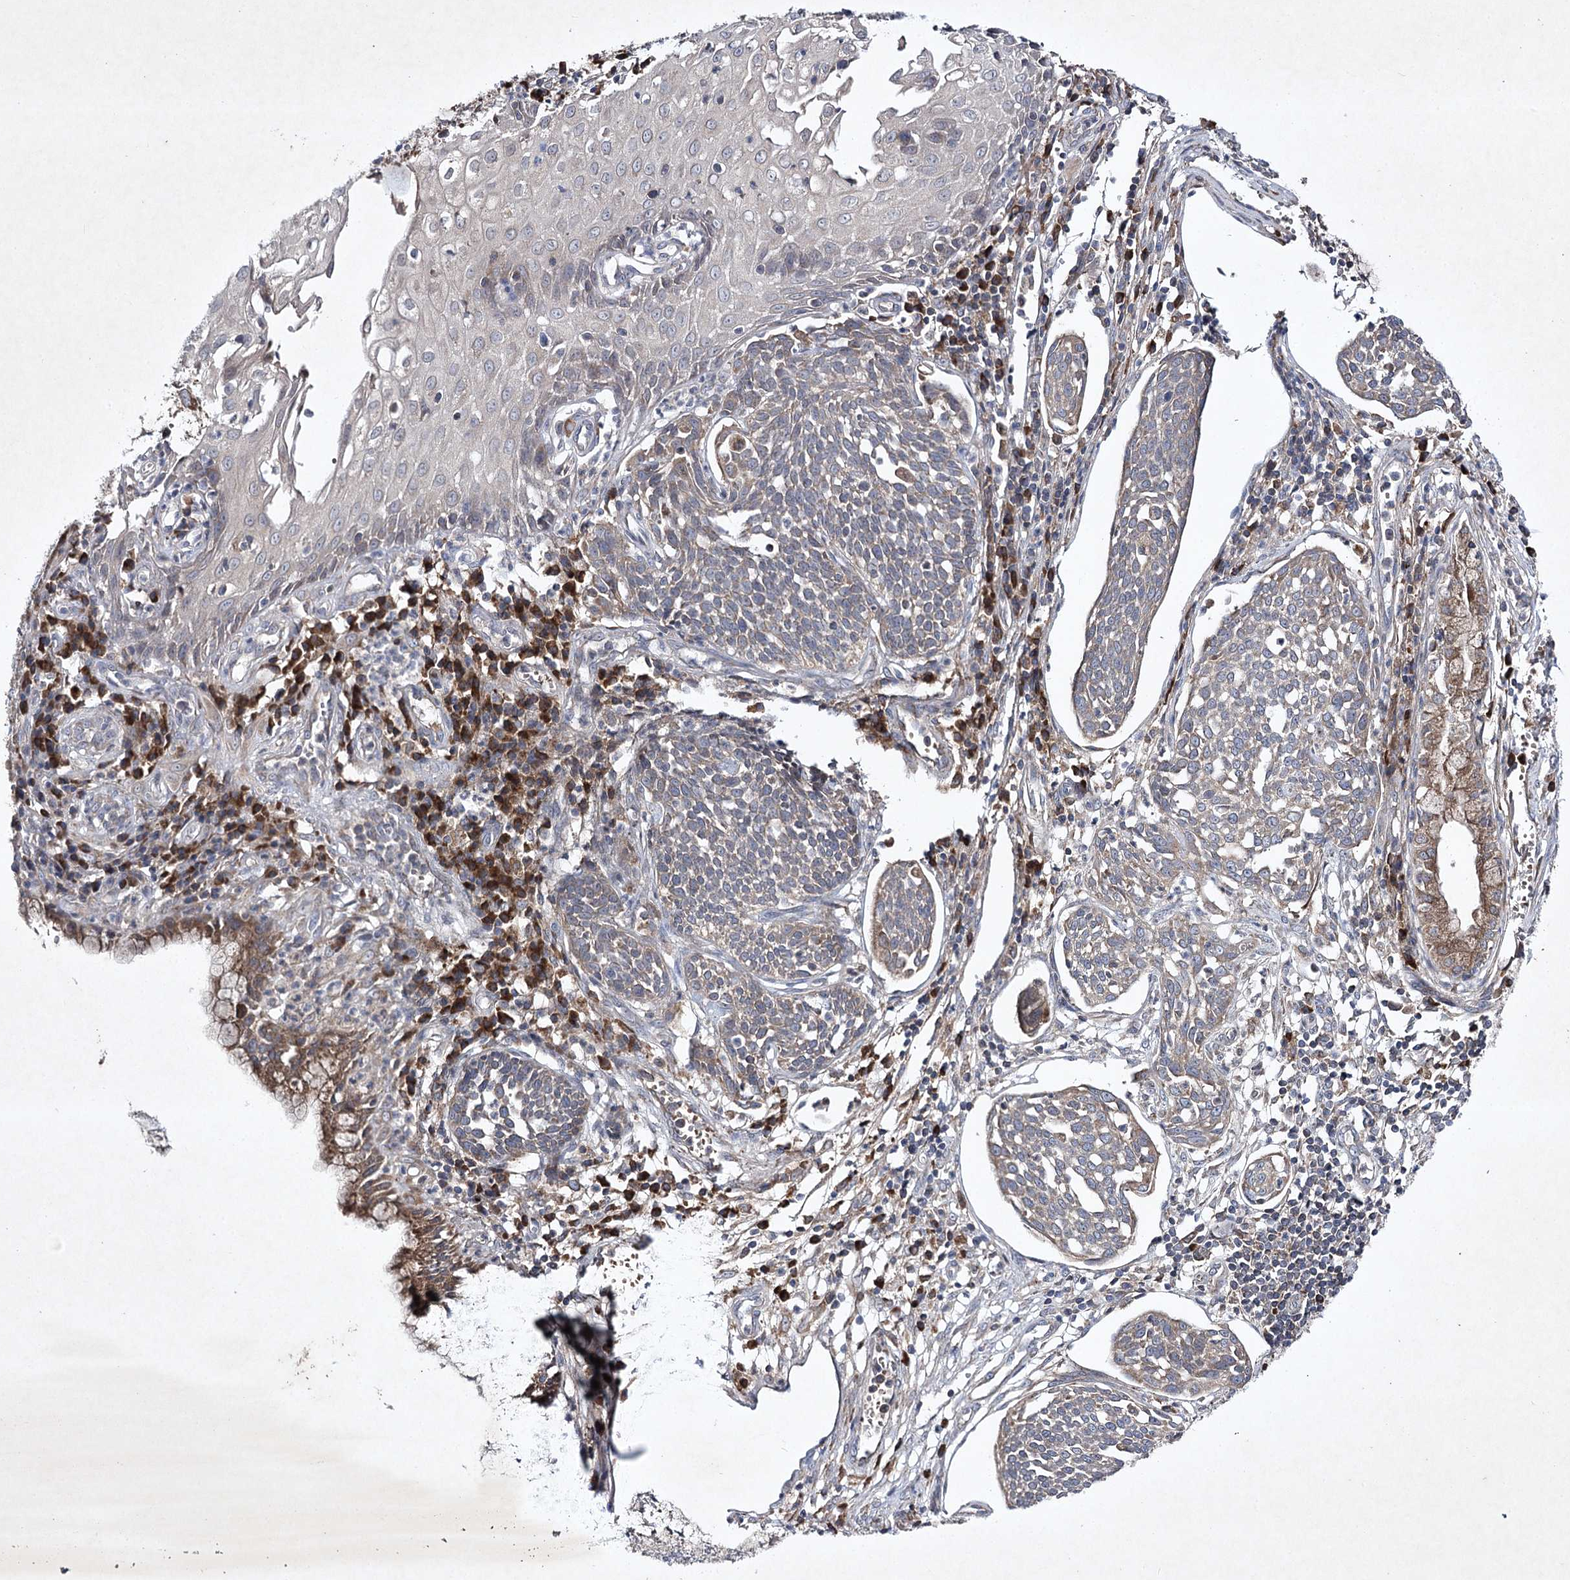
{"staining": {"intensity": "weak", "quantity": "<25%", "location": "cytoplasmic/membranous"}, "tissue": "cervical cancer", "cell_type": "Tumor cells", "image_type": "cancer", "snomed": [{"axis": "morphology", "description": "Squamous cell carcinoma, NOS"}, {"axis": "topography", "description": "Cervix"}], "caption": "This is an immunohistochemistry micrograph of human cervical squamous cell carcinoma. There is no positivity in tumor cells.", "gene": "ALG9", "patient": {"sex": "female", "age": 34}}